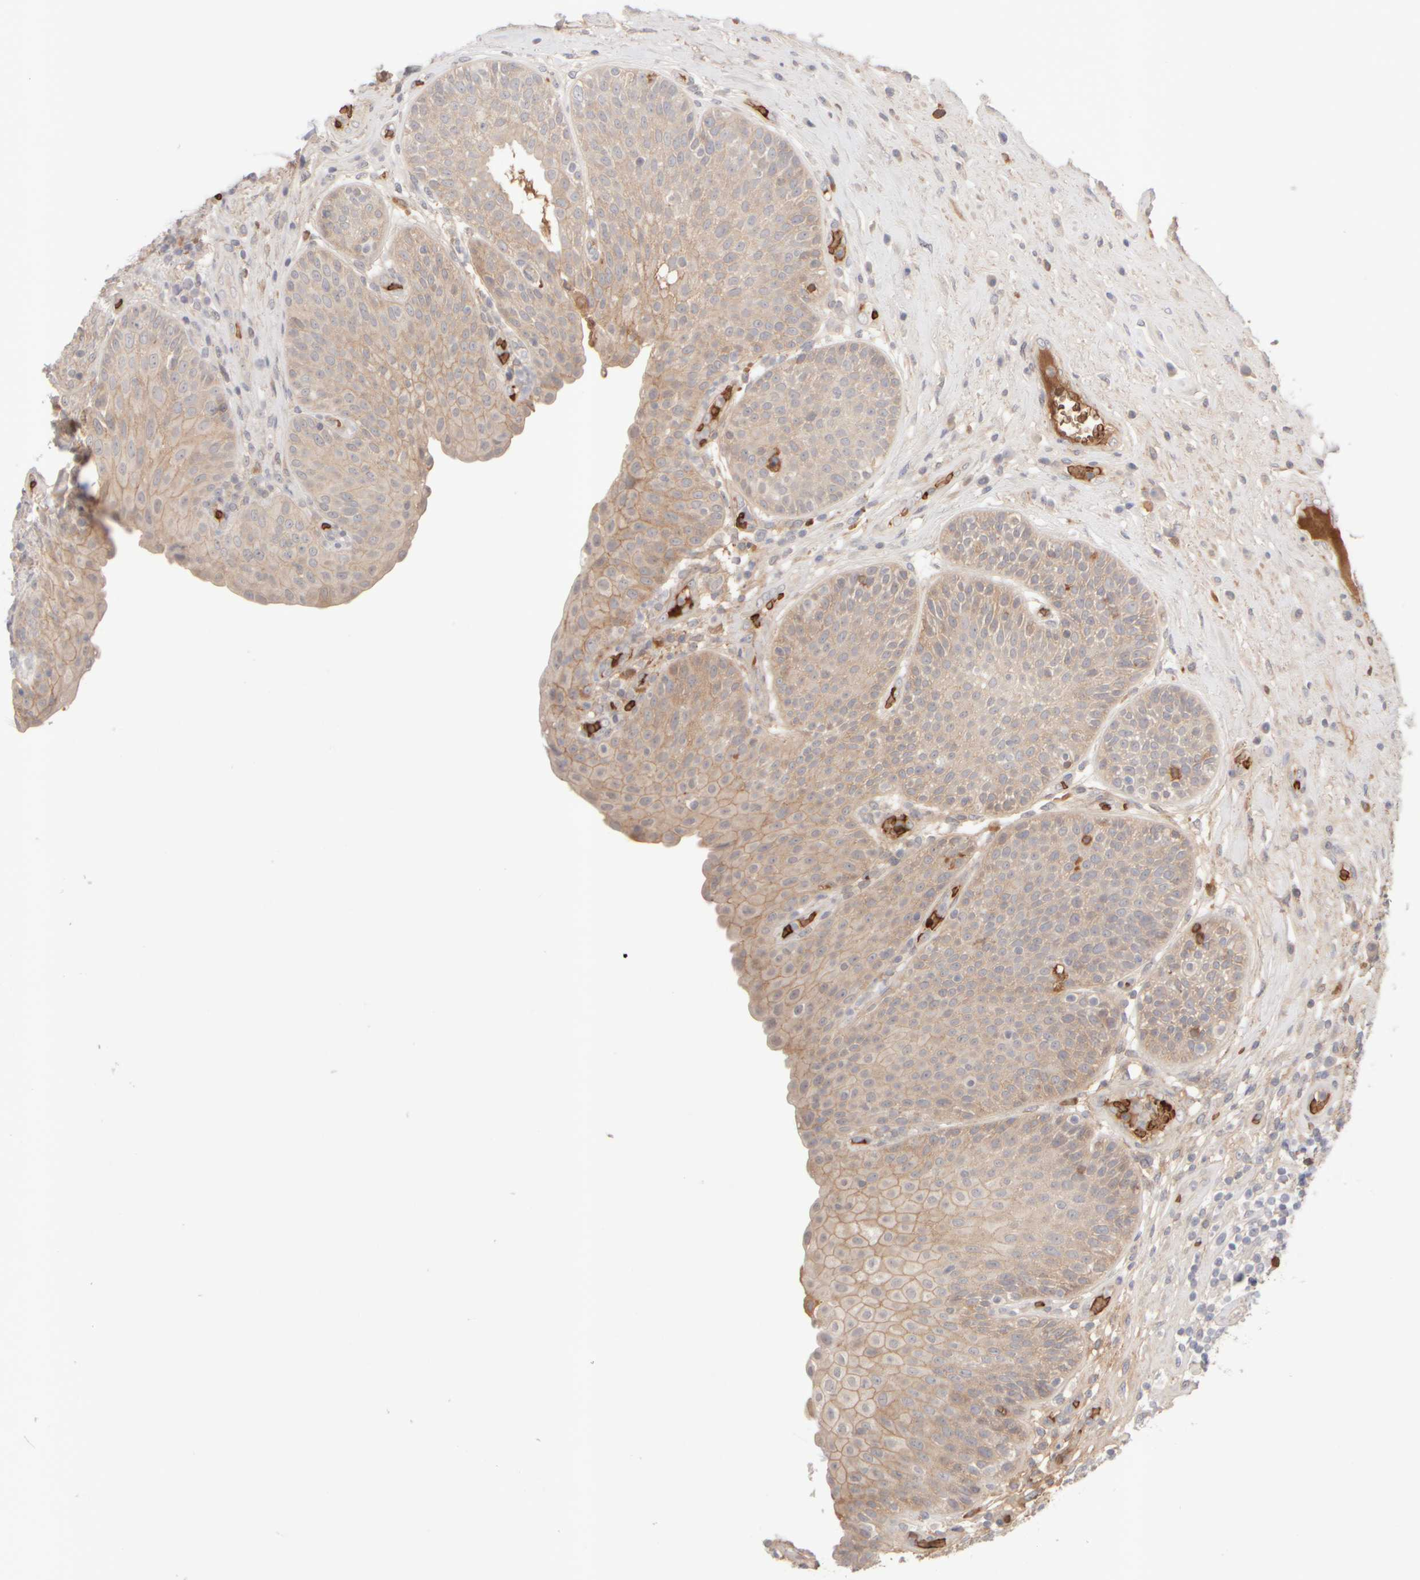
{"staining": {"intensity": "moderate", "quantity": "<25%", "location": "cytoplasmic/membranous"}, "tissue": "urinary bladder", "cell_type": "Urothelial cells", "image_type": "normal", "snomed": [{"axis": "morphology", "description": "Normal tissue, NOS"}, {"axis": "topography", "description": "Urinary bladder"}], "caption": "Immunohistochemistry (IHC) image of normal human urinary bladder stained for a protein (brown), which shows low levels of moderate cytoplasmic/membranous staining in about <25% of urothelial cells.", "gene": "MST1", "patient": {"sex": "female", "age": 62}}